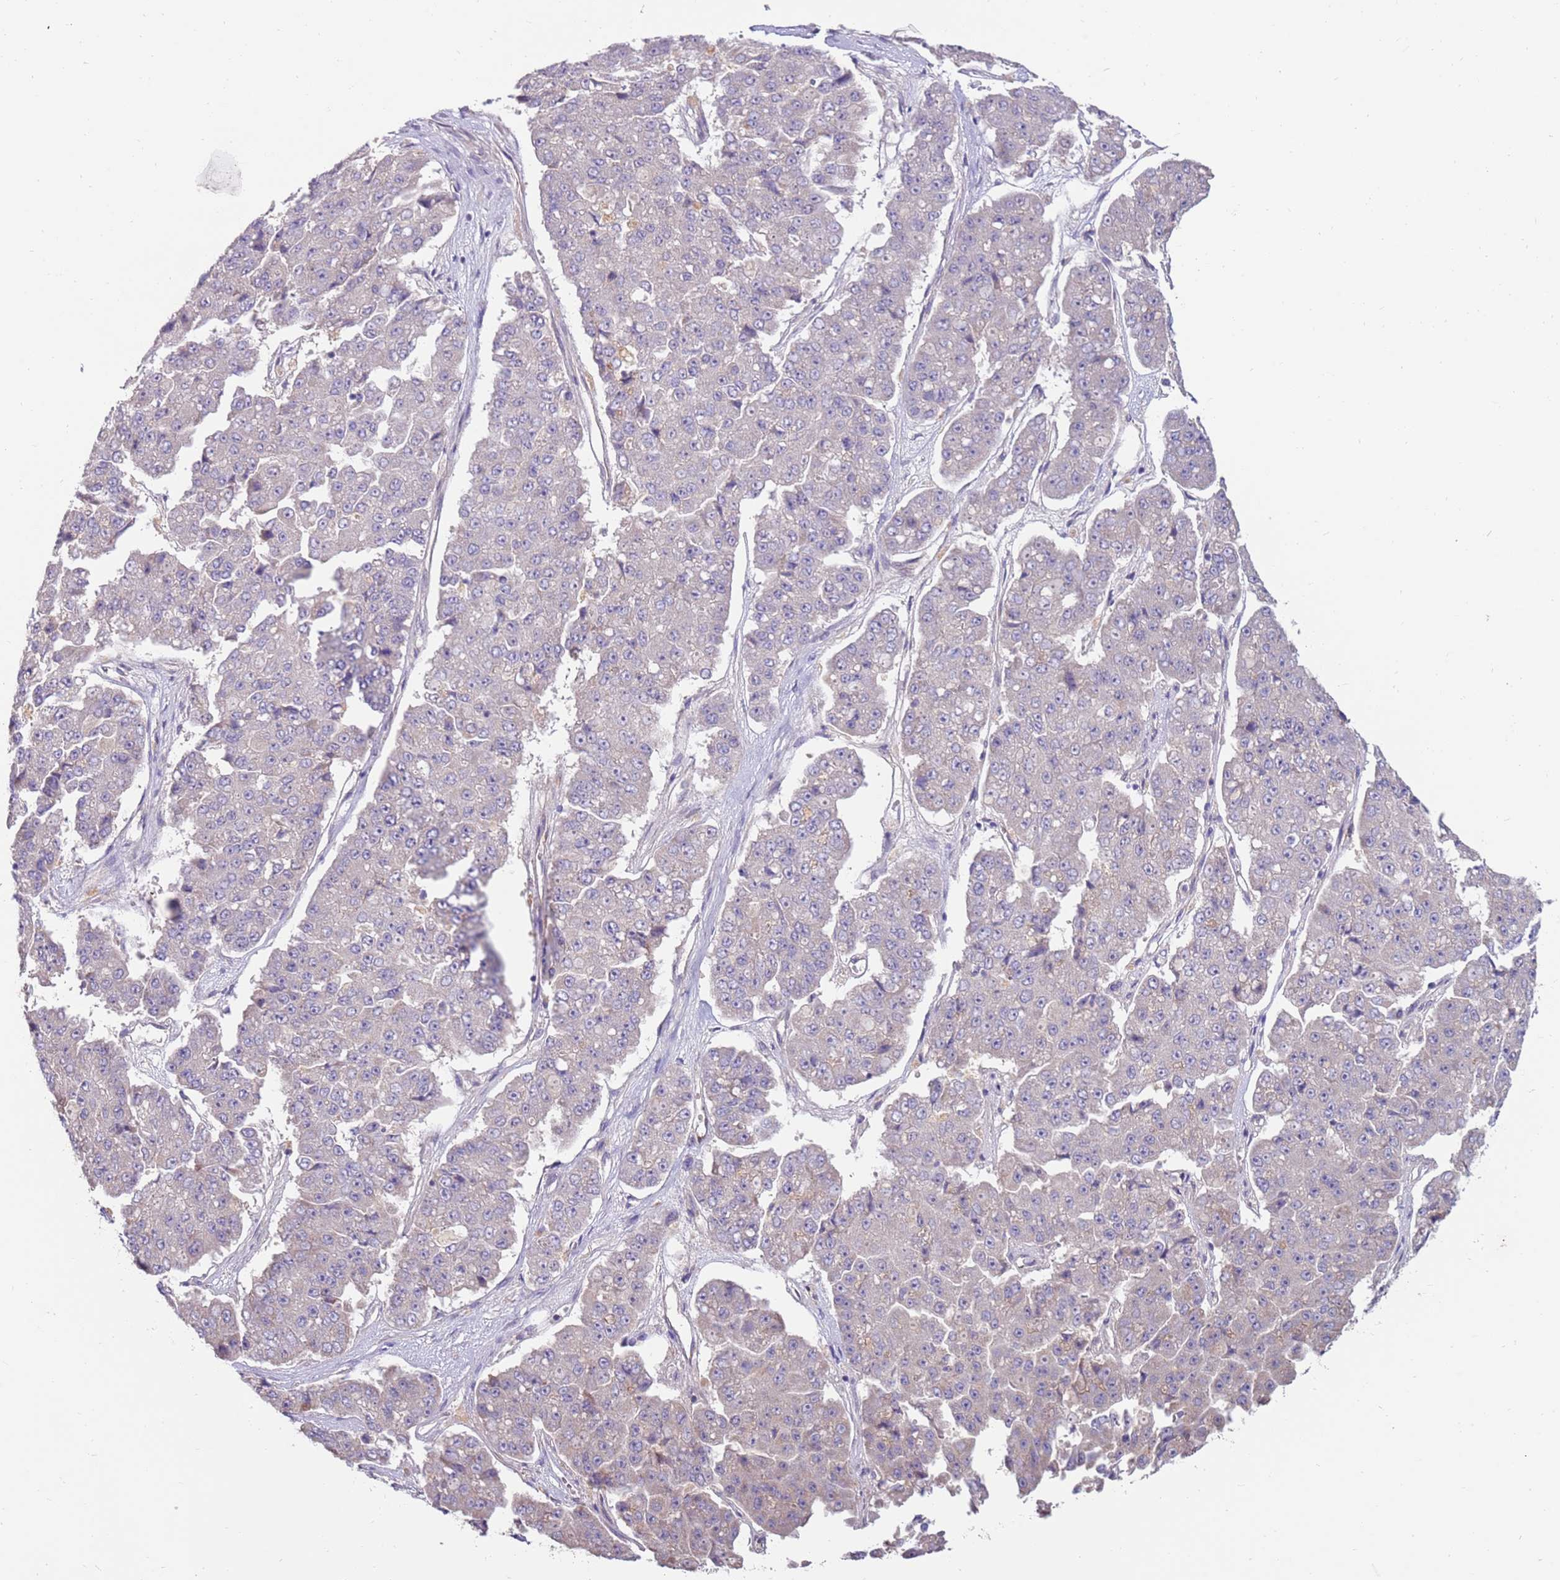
{"staining": {"intensity": "negative", "quantity": "none", "location": "none"}, "tissue": "pancreatic cancer", "cell_type": "Tumor cells", "image_type": "cancer", "snomed": [{"axis": "morphology", "description": "Adenocarcinoma, NOS"}, {"axis": "topography", "description": "Pancreas"}], "caption": "Immunohistochemical staining of pancreatic adenocarcinoma shows no significant positivity in tumor cells. (Brightfield microscopy of DAB IHC at high magnification).", "gene": "SLC44A4", "patient": {"sex": "male", "age": 50}}